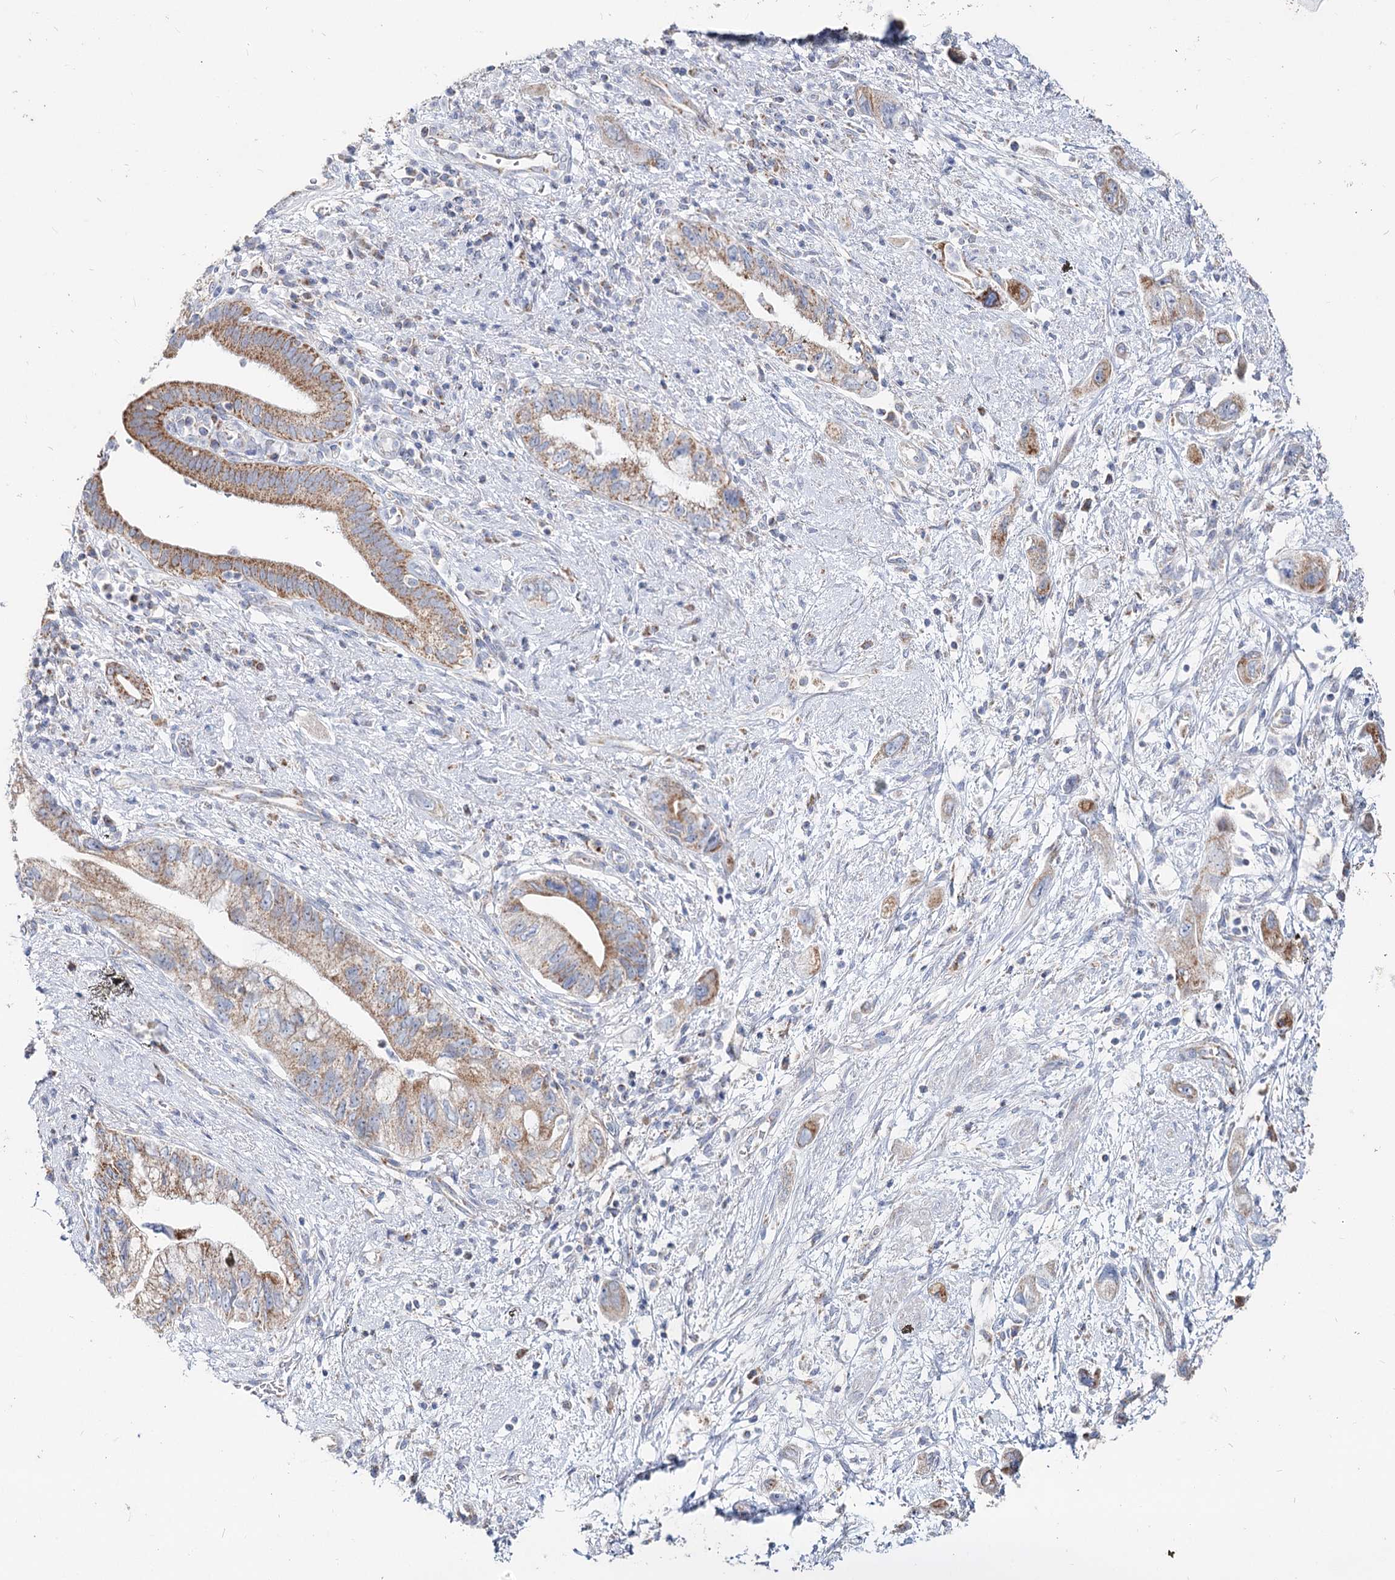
{"staining": {"intensity": "moderate", "quantity": ">75%", "location": "cytoplasmic/membranous"}, "tissue": "pancreatic cancer", "cell_type": "Tumor cells", "image_type": "cancer", "snomed": [{"axis": "morphology", "description": "Adenocarcinoma, NOS"}, {"axis": "topography", "description": "Pancreas"}], "caption": "Human pancreatic cancer stained with a brown dye displays moderate cytoplasmic/membranous positive positivity in about >75% of tumor cells.", "gene": "MCCC2", "patient": {"sex": "female", "age": 73}}